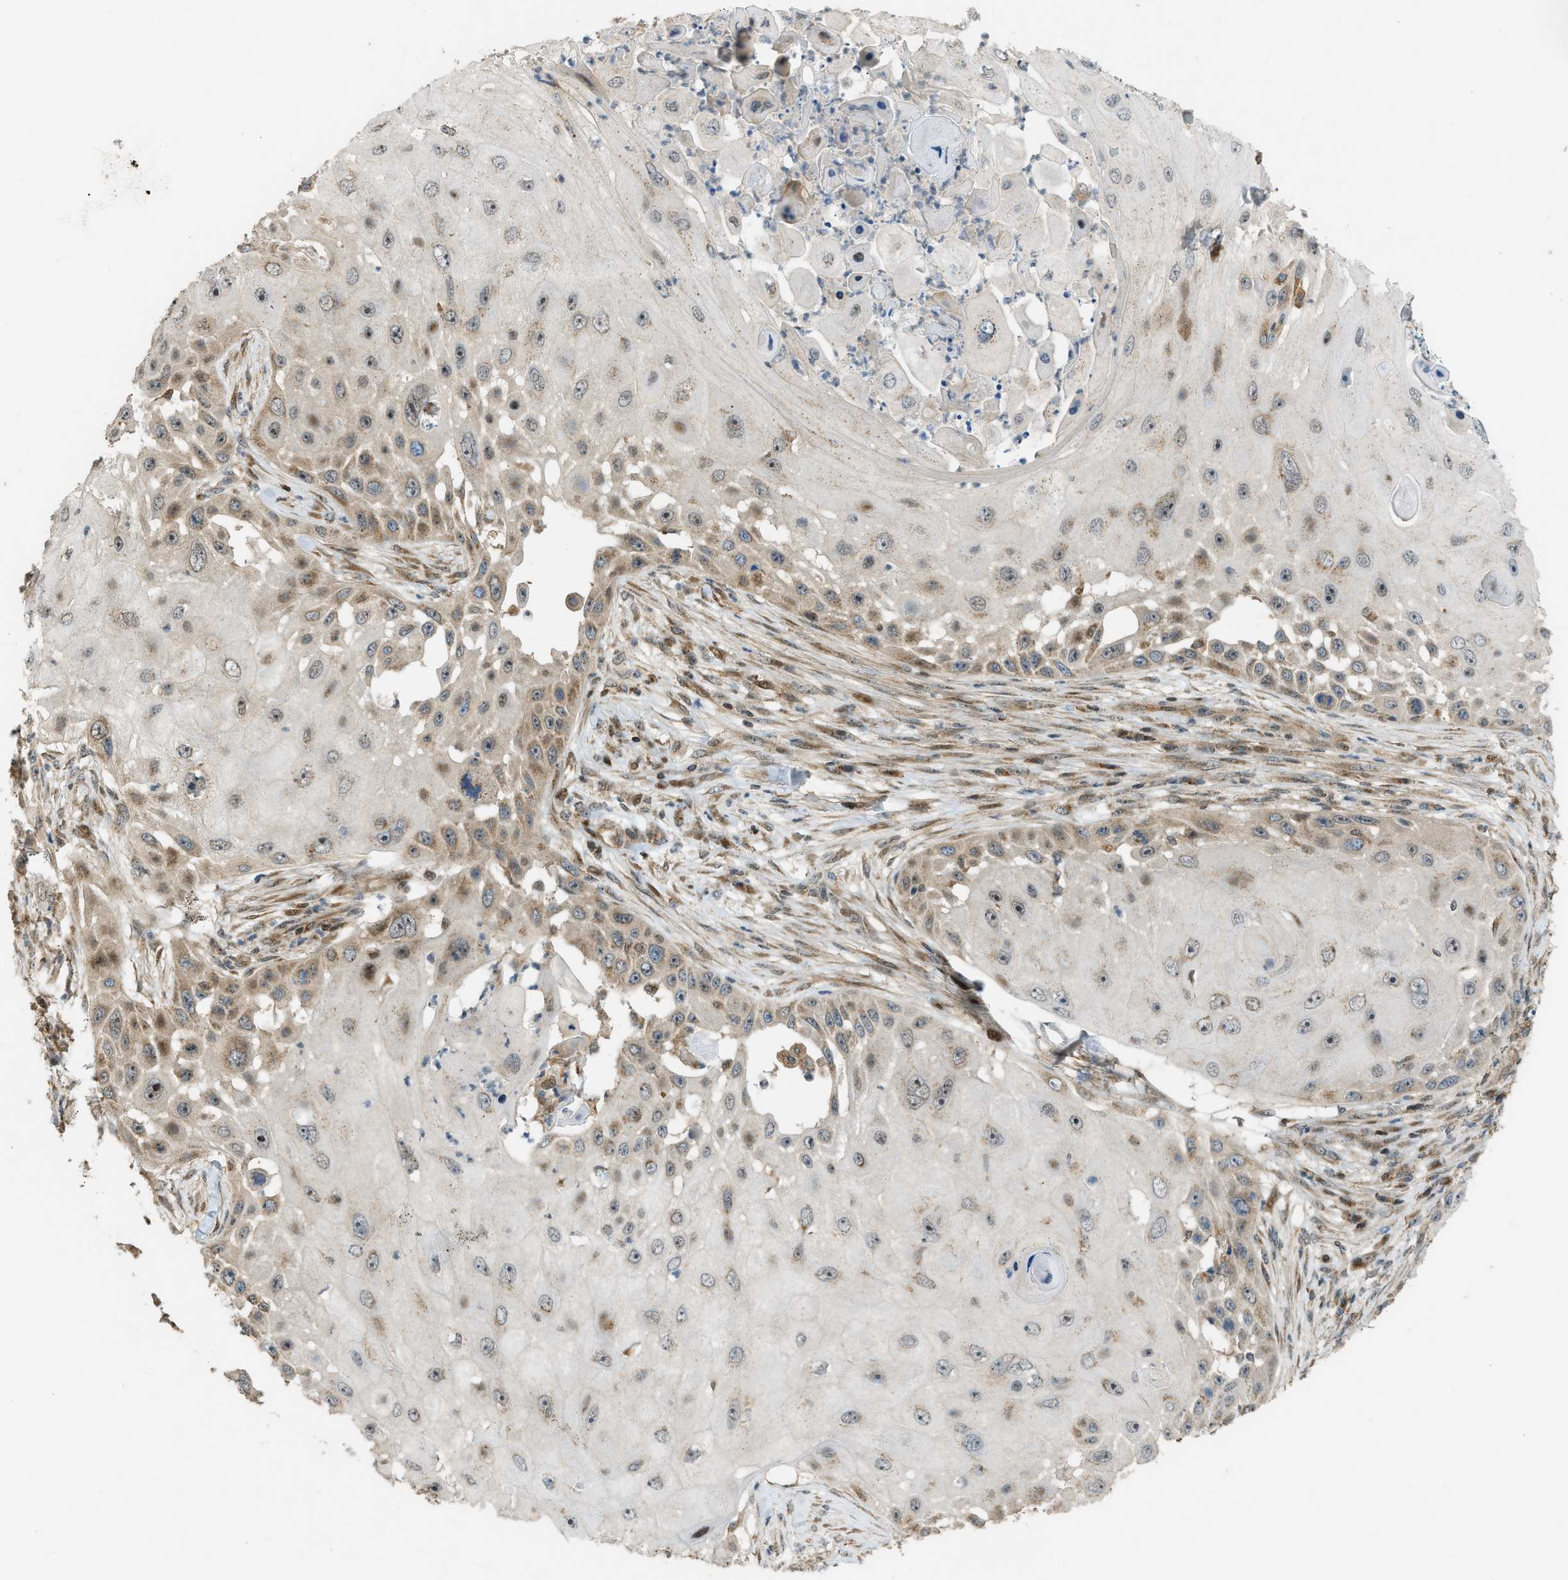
{"staining": {"intensity": "moderate", "quantity": ">75%", "location": "cytoplasmic/membranous"}, "tissue": "skin cancer", "cell_type": "Tumor cells", "image_type": "cancer", "snomed": [{"axis": "morphology", "description": "Squamous cell carcinoma, NOS"}, {"axis": "topography", "description": "Skin"}], "caption": "Squamous cell carcinoma (skin) stained with a brown dye displays moderate cytoplasmic/membranous positive positivity in about >75% of tumor cells.", "gene": "CCDC186", "patient": {"sex": "female", "age": 44}}